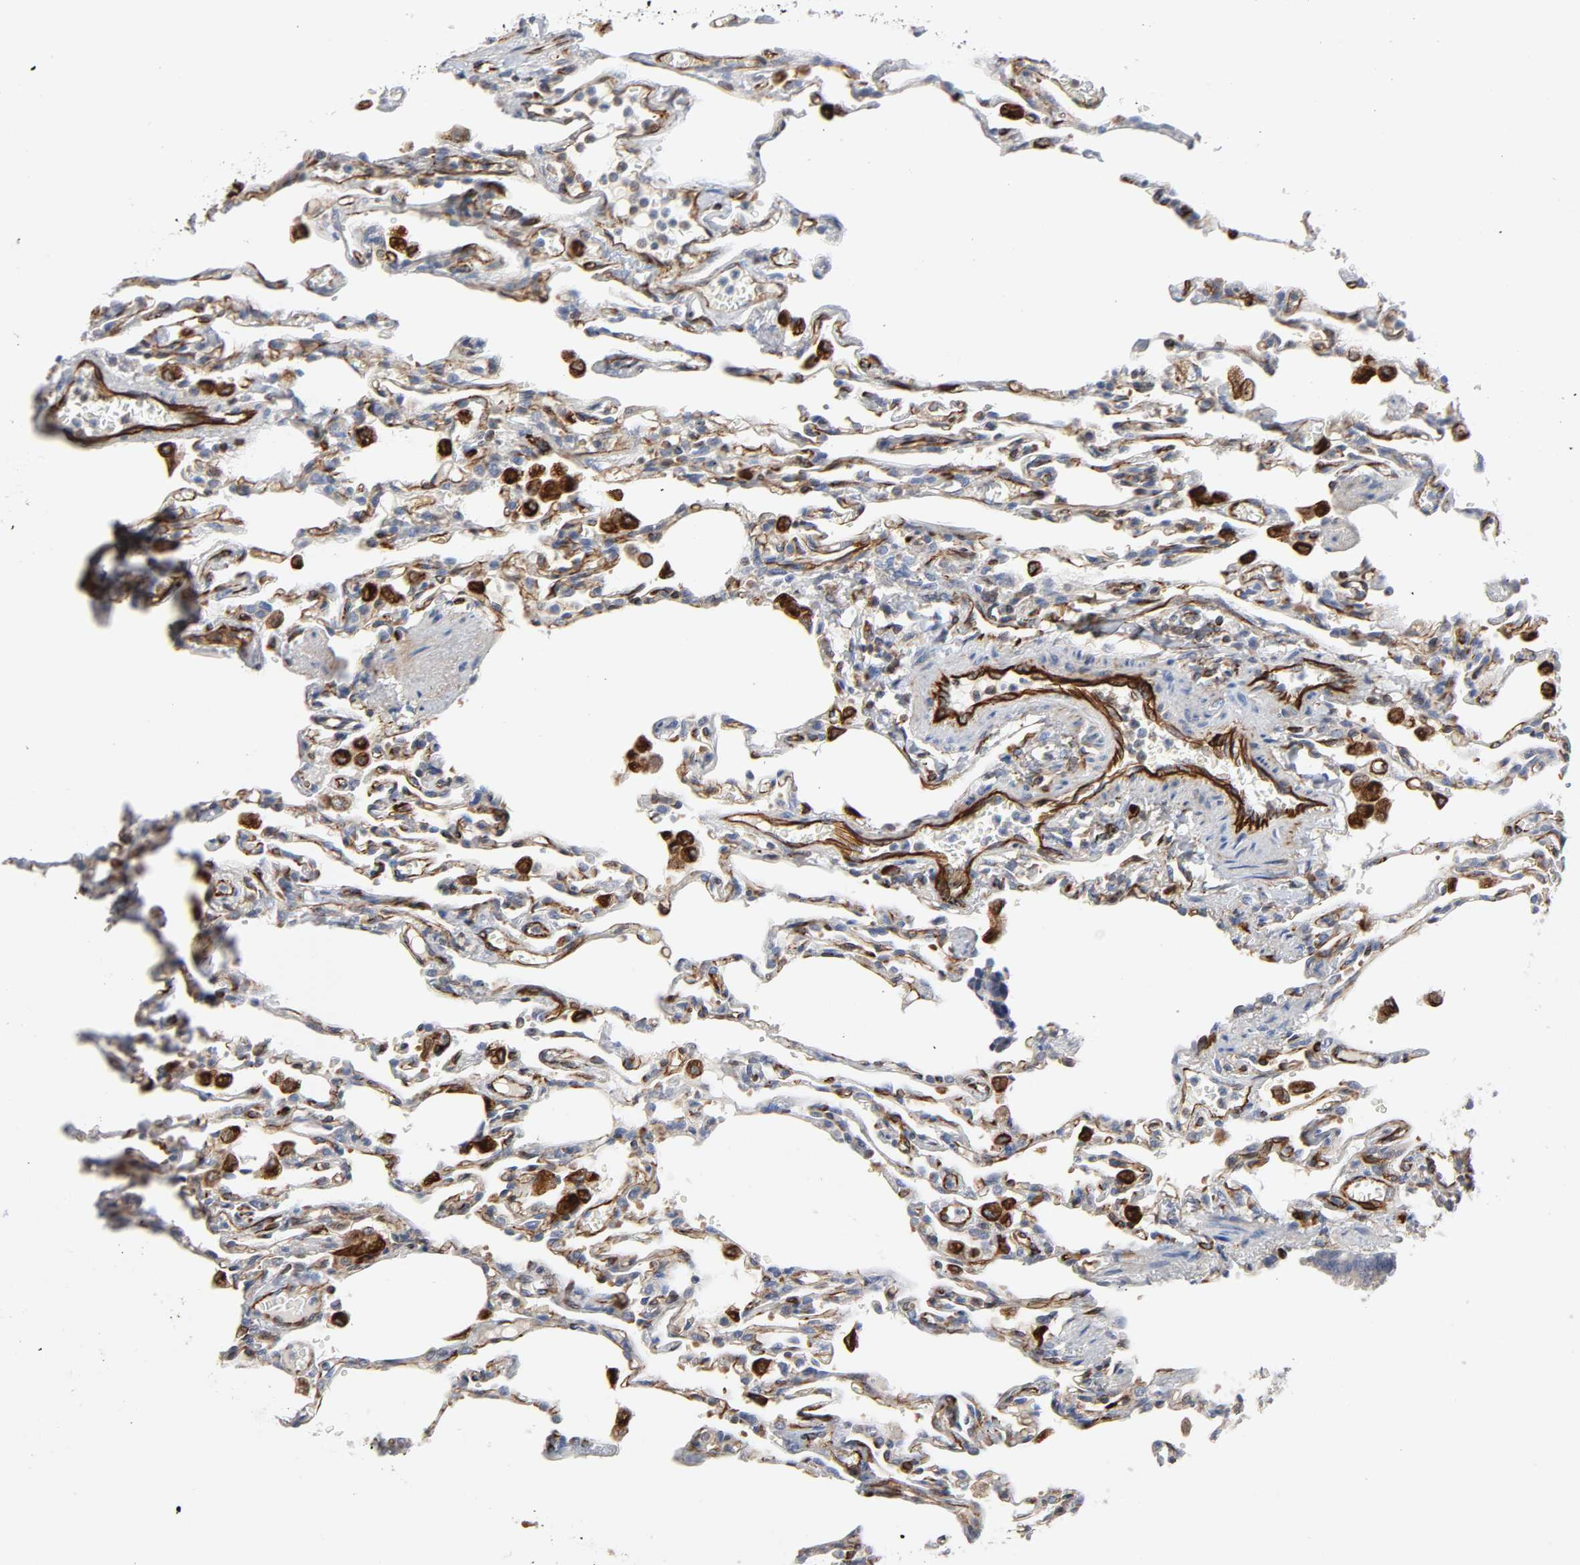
{"staining": {"intensity": "moderate", "quantity": ">75%", "location": "cytoplasmic/membranous"}, "tissue": "lung", "cell_type": "Alveolar cells", "image_type": "normal", "snomed": [{"axis": "morphology", "description": "Normal tissue, NOS"}, {"axis": "topography", "description": "Lung"}], "caption": "A histopathology image showing moderate cytoplasmic/membranous positivity in approximately >75% of alveolar cells in unremarkable lung, as visualized by brown immunohistochemical staining.", "gene": "FAM118A", "patient": {"sex": "male", "age": 21}}